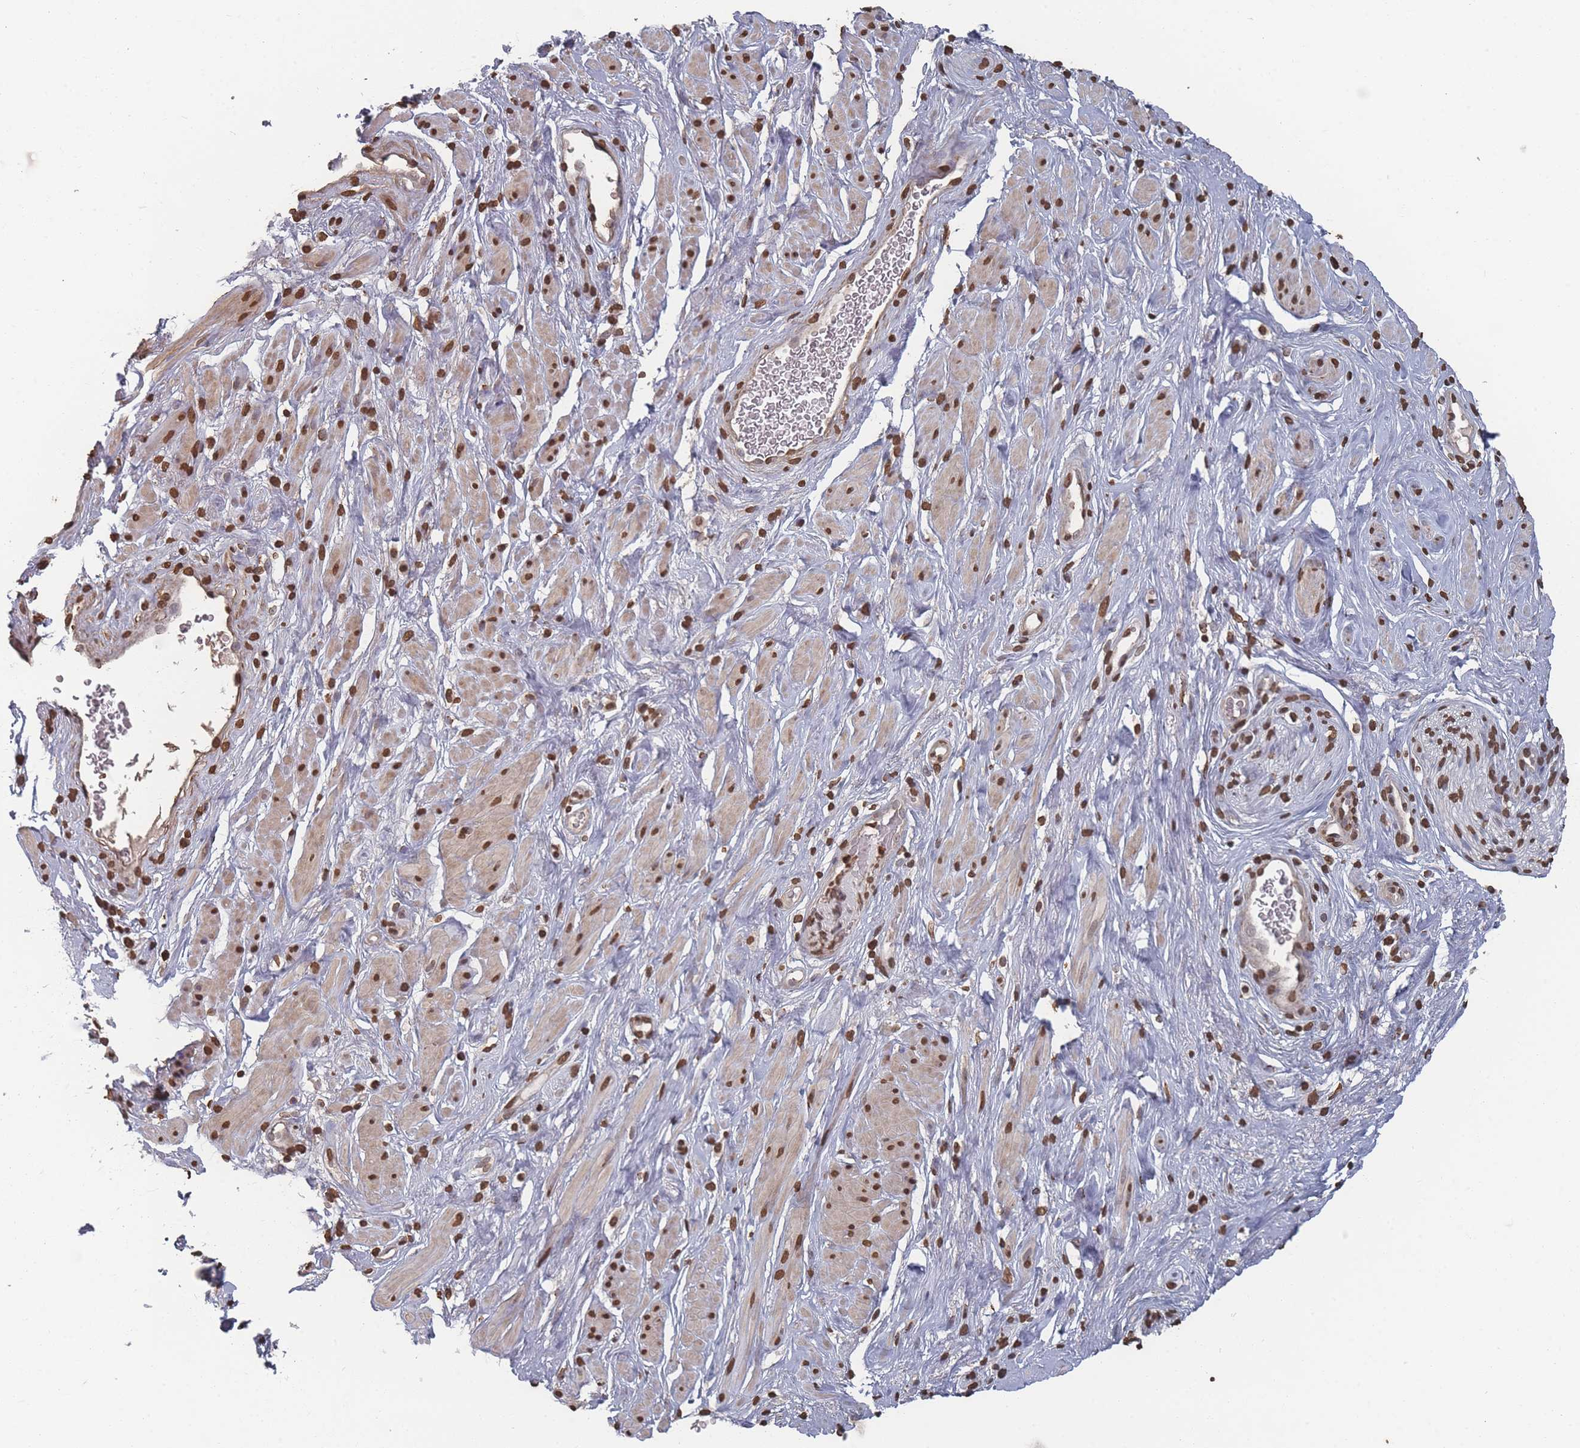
{"staining": {"intensity": "moderate", "quantity": ">75%", "location": "nuclear"}, "tissue": "soft tissue", "cell_type": "Fibroblasts", "image_type": "normal", "snomed": [{"axis": "morphology", "description": "Normal tissue, NOS"}, {"axis": "morphology", "description": "Adenocarcinoma, NOS"}, {"axis": "topography", "description": "Rectum"}, {"axis": "topography", "description": "Vagina"}, {"axis": "topography", "description": "Peripheral nerve tissue"}], "caption": "This image displays unremarkable soft tissue stained with immunohistochemistry (IHC) to label a protein in brown. The nuclear of fibroblasts show moderate positivity for the protein. Nuclei are counter-stained blue.", "gene": "PLEKHG5", "patient": {"sex": "female", "age": 71}}